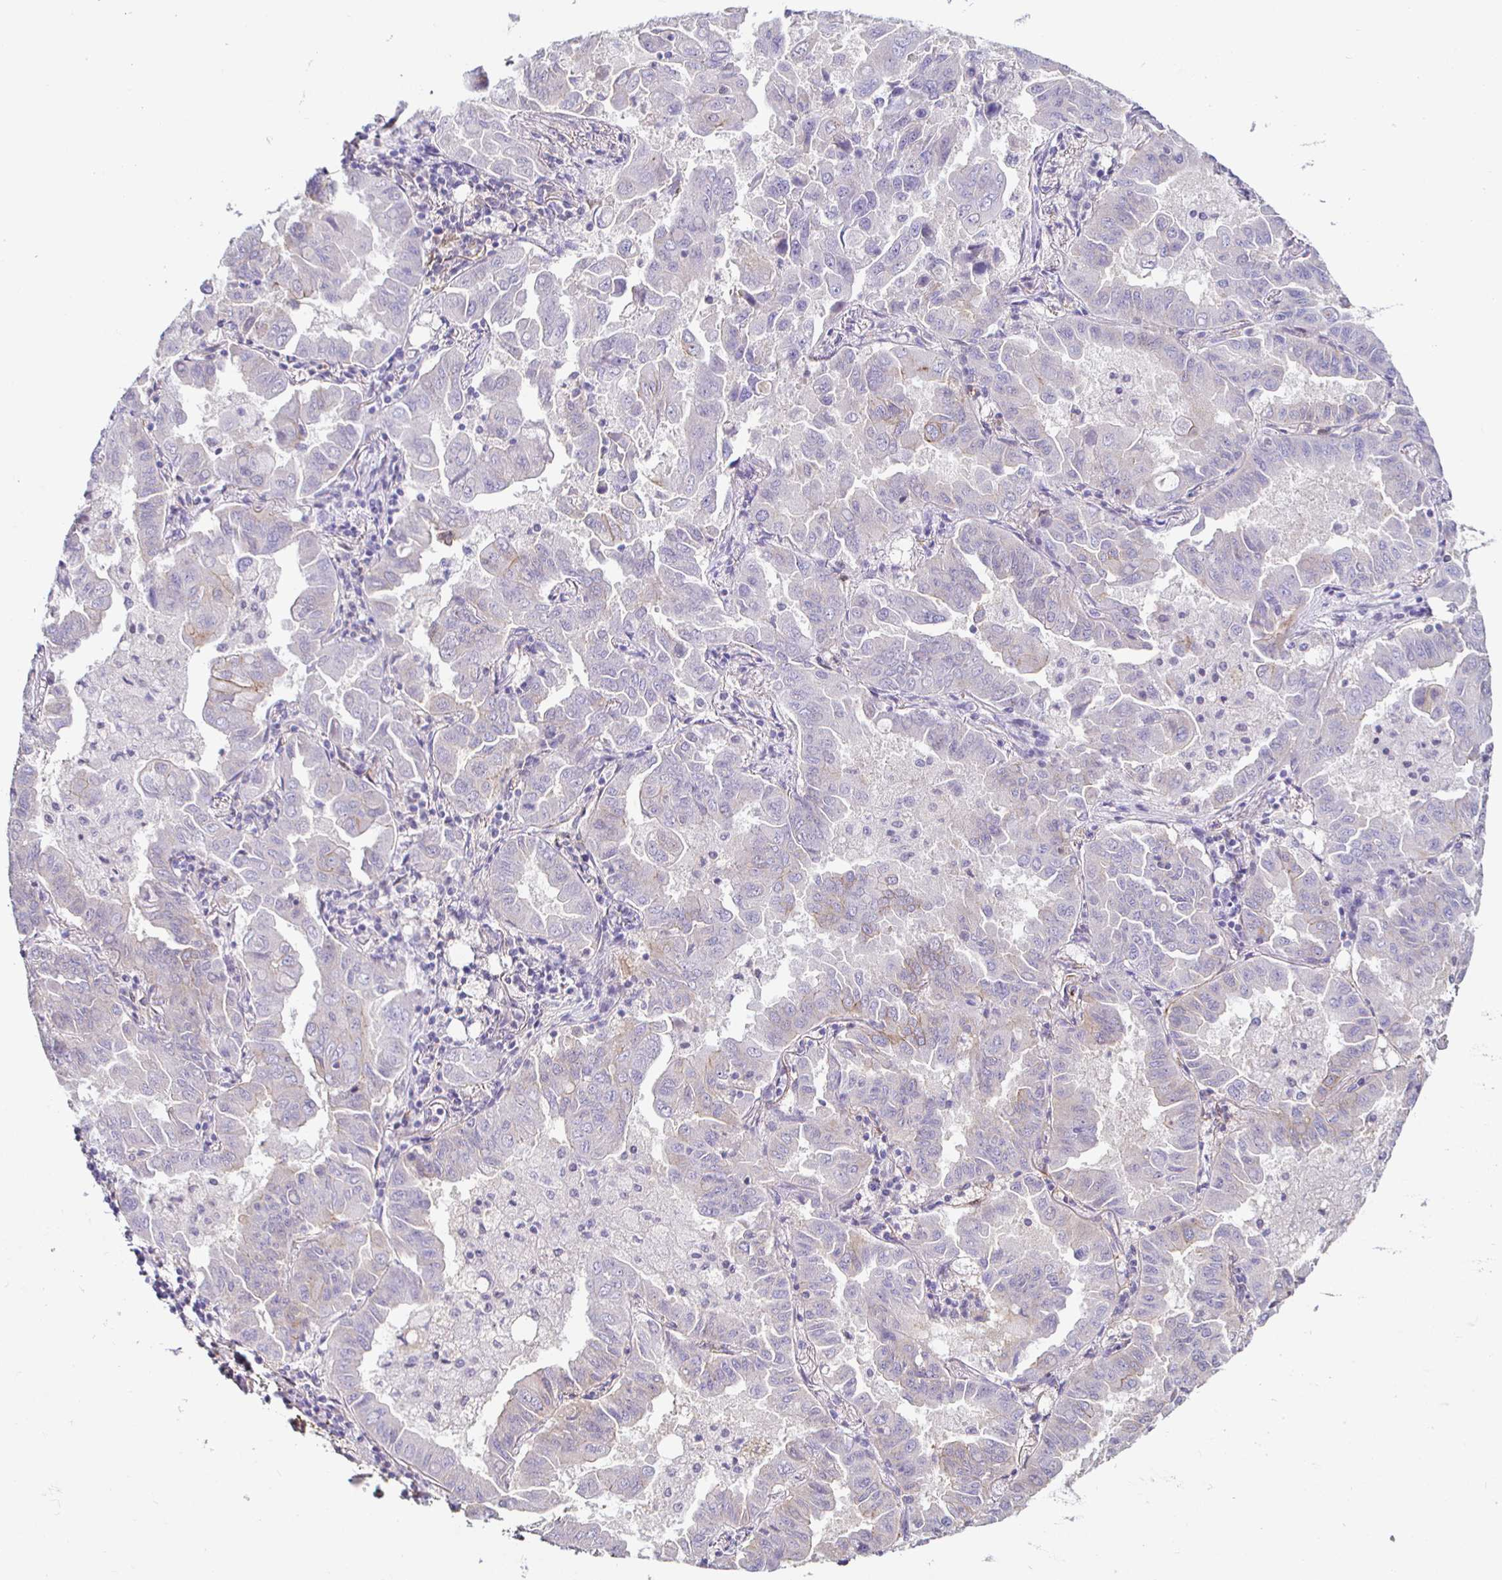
{"staining": {"intensity": "negative", "quantity": "none", "location": "none"}, "tissue": "lung cancer", "cell_type": "Tumor cells", "image_type": "cancer", "snomed": [{"axis": "morphology", "description": "Adenocarcinoma, NOS"}, {"axis": "topography", "description": "Lung"}], "caption": "IHC of lung cancer reveals no expression in tumor cells.", "gene": "PIWIL3", "patient": {"sex": "male", "age": 64}}